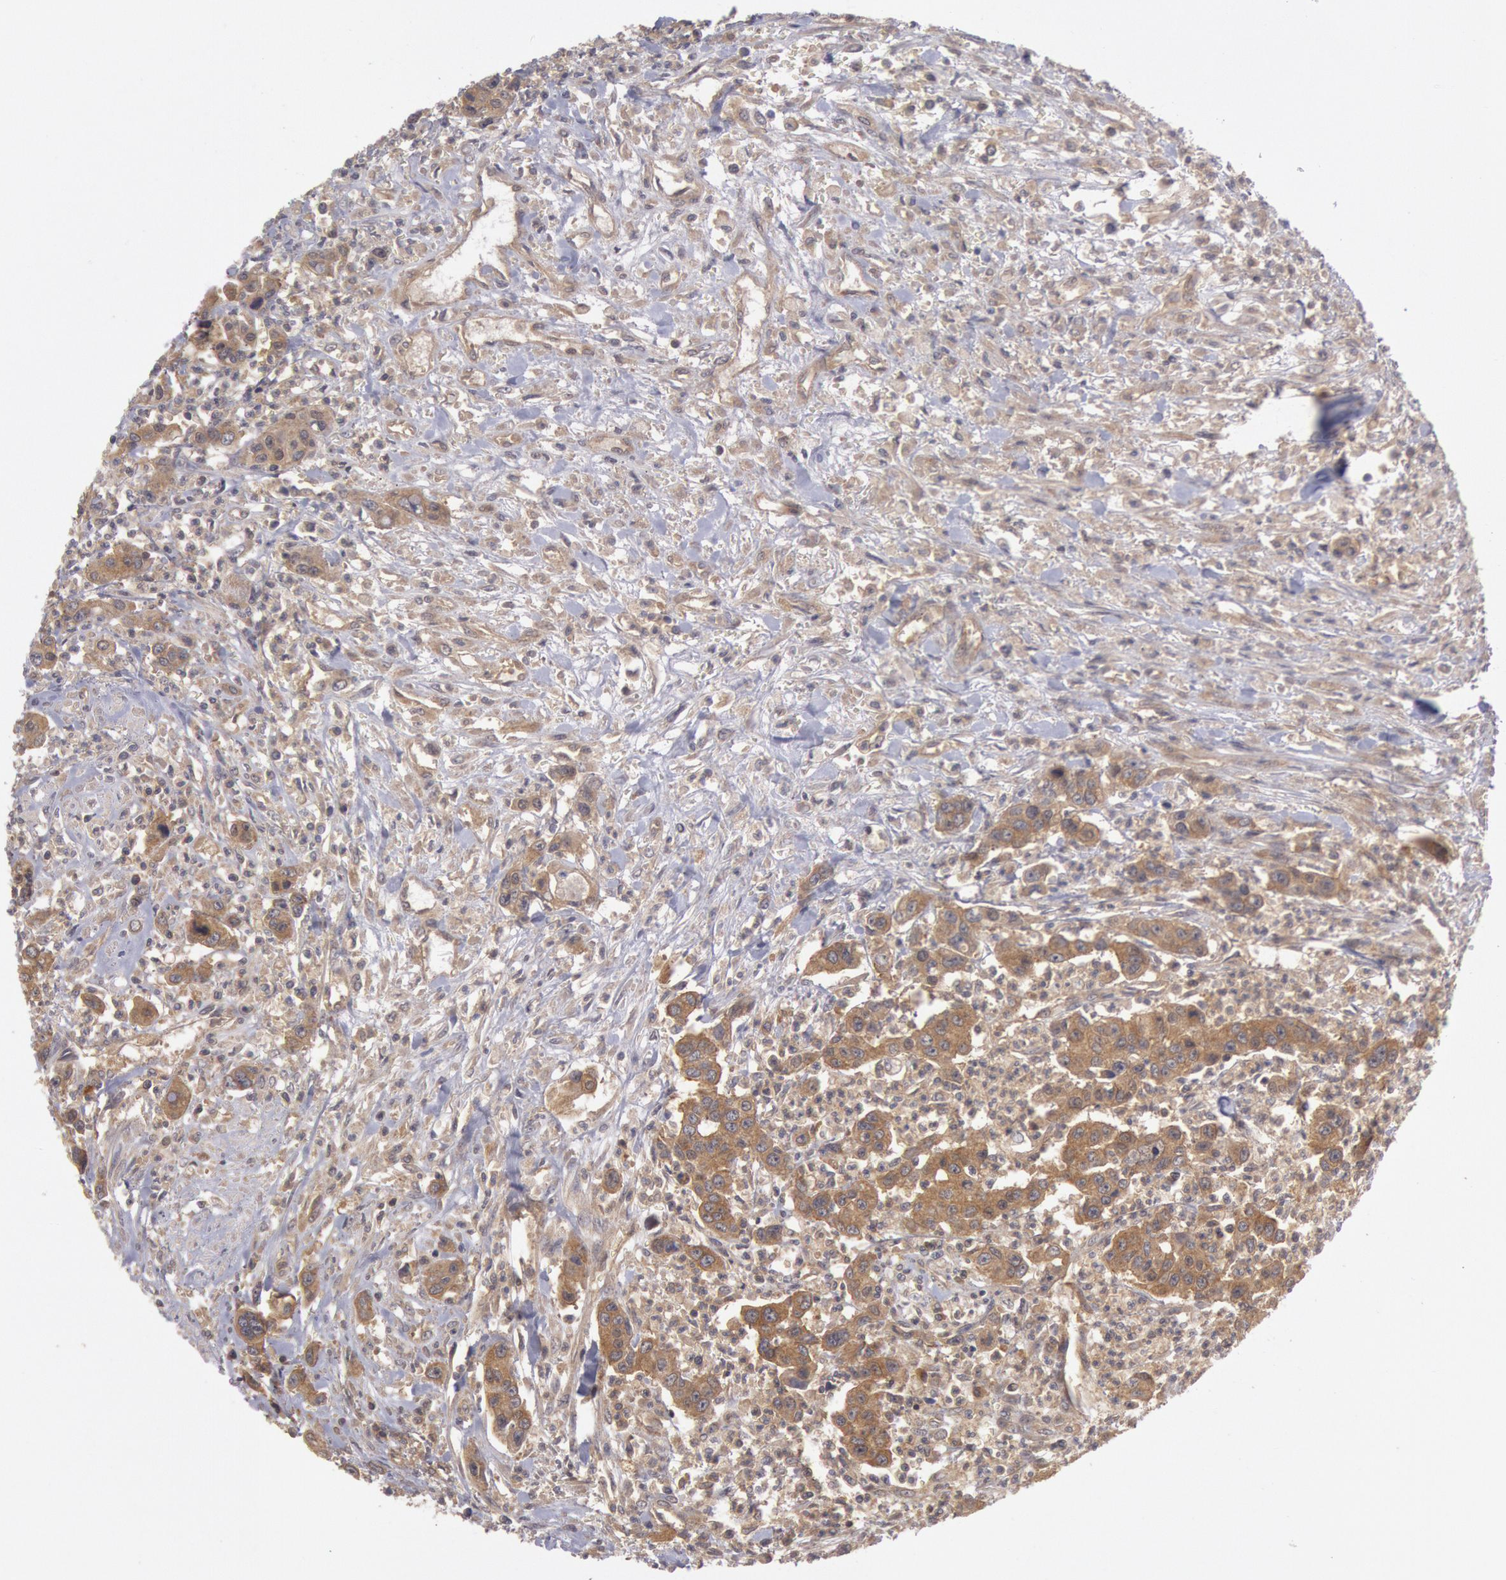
{"staining": {"intensity": "moderate", "quantity": ">75%", "location": "cytoplasmic/membranous"}, "tissue": "urothelial cancer", "cell_type": "Tumor cells", "image_type": "cancer", "snomed": [{"axis": "morphology", "description": "Urothelial carcinoma, High grade"}, {"axis": "topography", "description": "Urinary bladder"}], "caption": "Urothelial carcinoma (high-grade) stained with a protein marker displays moderate staining in tumor cells.", "gene": "BRAF", "patient": {"sex": "male", "age": 86}}